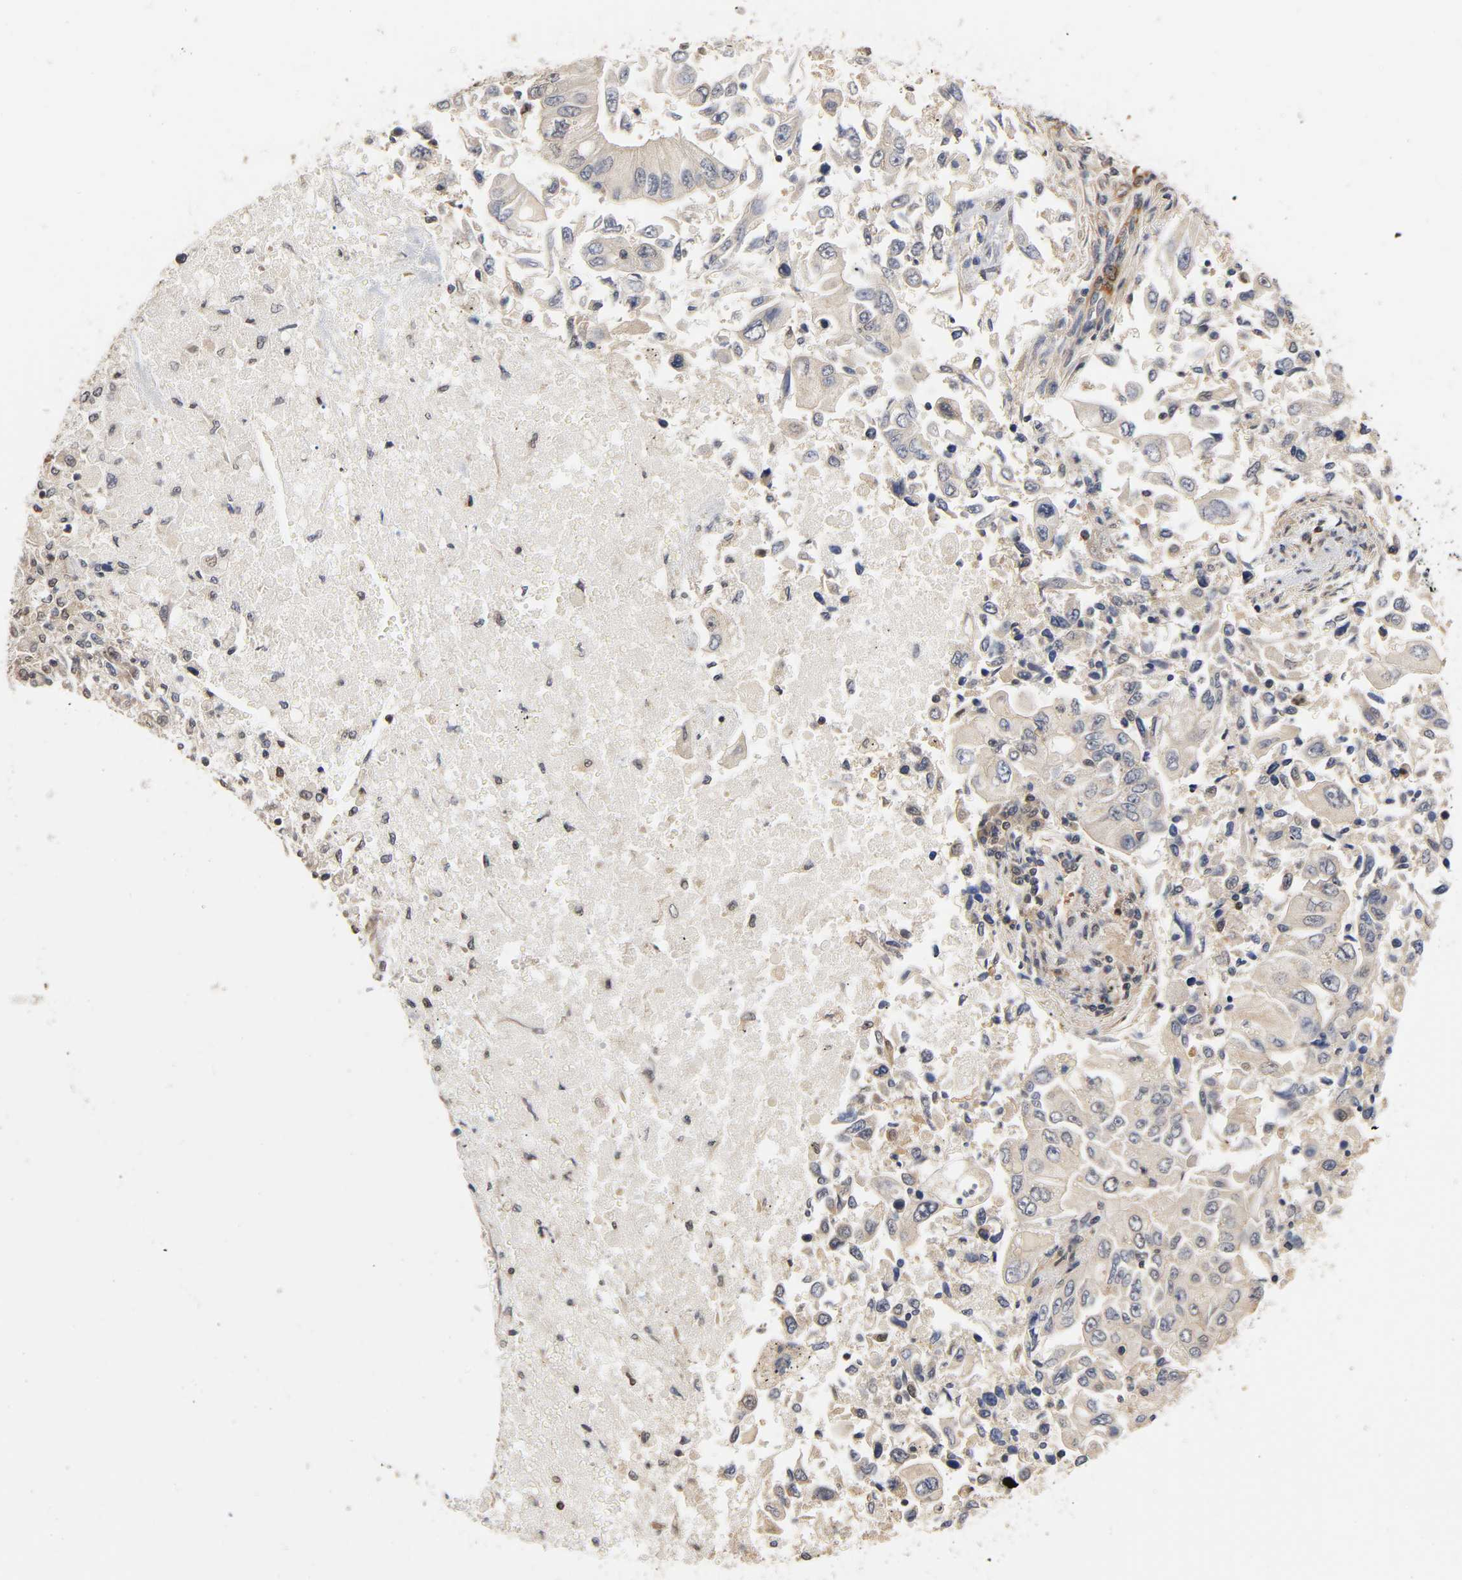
{"staining": {"intensity": "negative", "quantity": "none", "location": "none"}, "tissue": "lung cancer", "cell_type": "Tumor cells", "image_type": "cancer", "snomed": [{"axis": "morphology", "description": "Adenocarcinoma, NOS"}, {"axis": "topography", "description": "Lung"}], "caption": "This is an immunohistochemistry (IHC) micrograph of human adenocarcinoma (lung). There is no staining in tumor cells.", "gene": "PDE5A", "patient": {"sex": "male", "age": 84}}